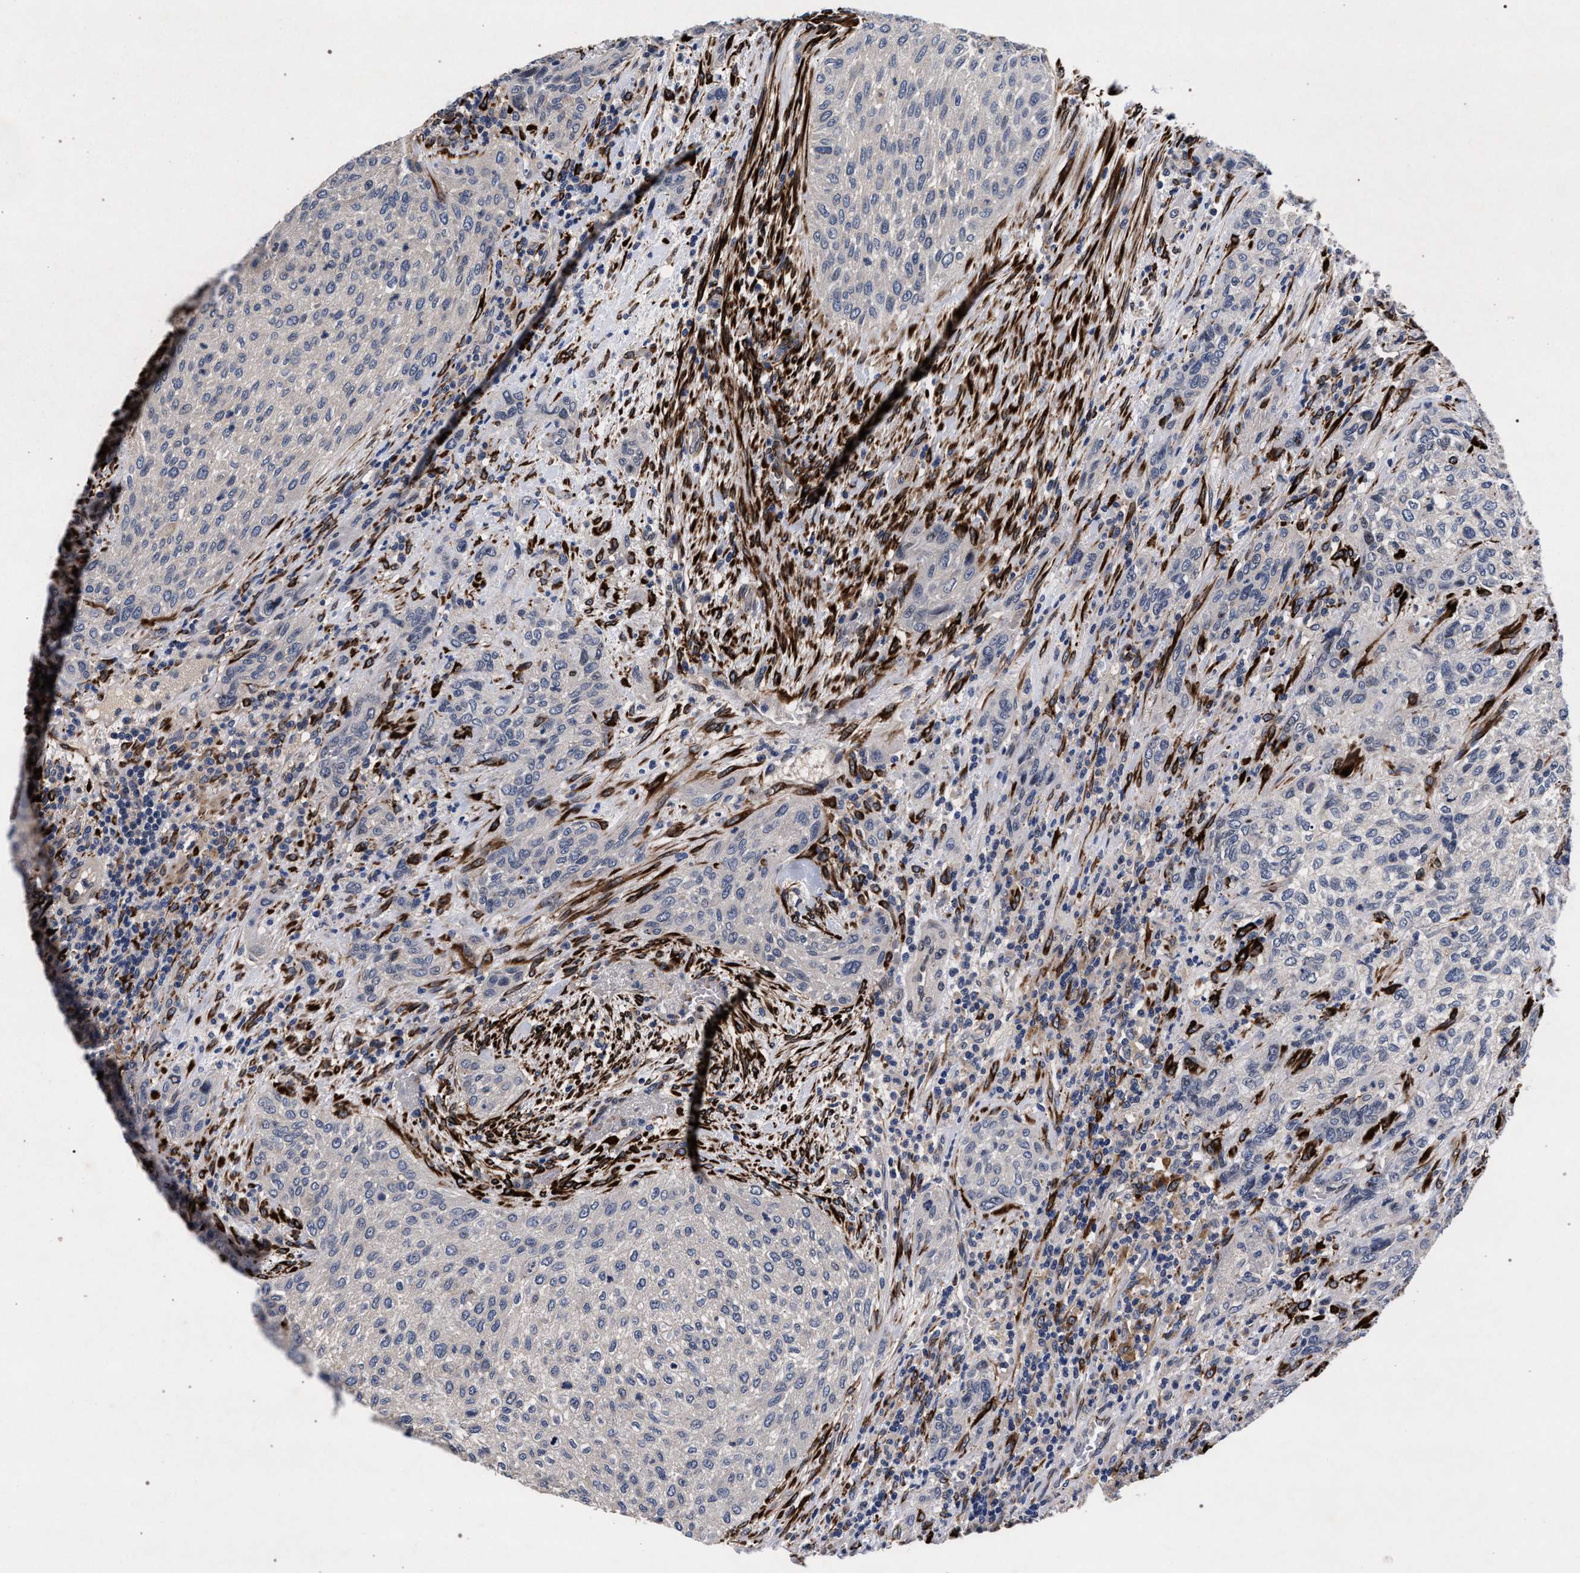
{"staining": {"intensity": "negative", "quantity": "none", "location": "none"}, "tissue": "urothelial cancer", "cell_type": "Tumor cells", "image_type": "cancer", "snomed": [{"axis": "morphology", "description": "Urothelial carcinoma, Low grade"}, {"axis": "morphology", "description": "Urothelial carcinoma, High grade"}, {"axis": "topography", "description": "Urinary bladder"}], "caption": "Tumor cells show no significant expression in urothelial cancer.", "gene": "NEK7", "patient": {"sex": "male", "age": 35}}